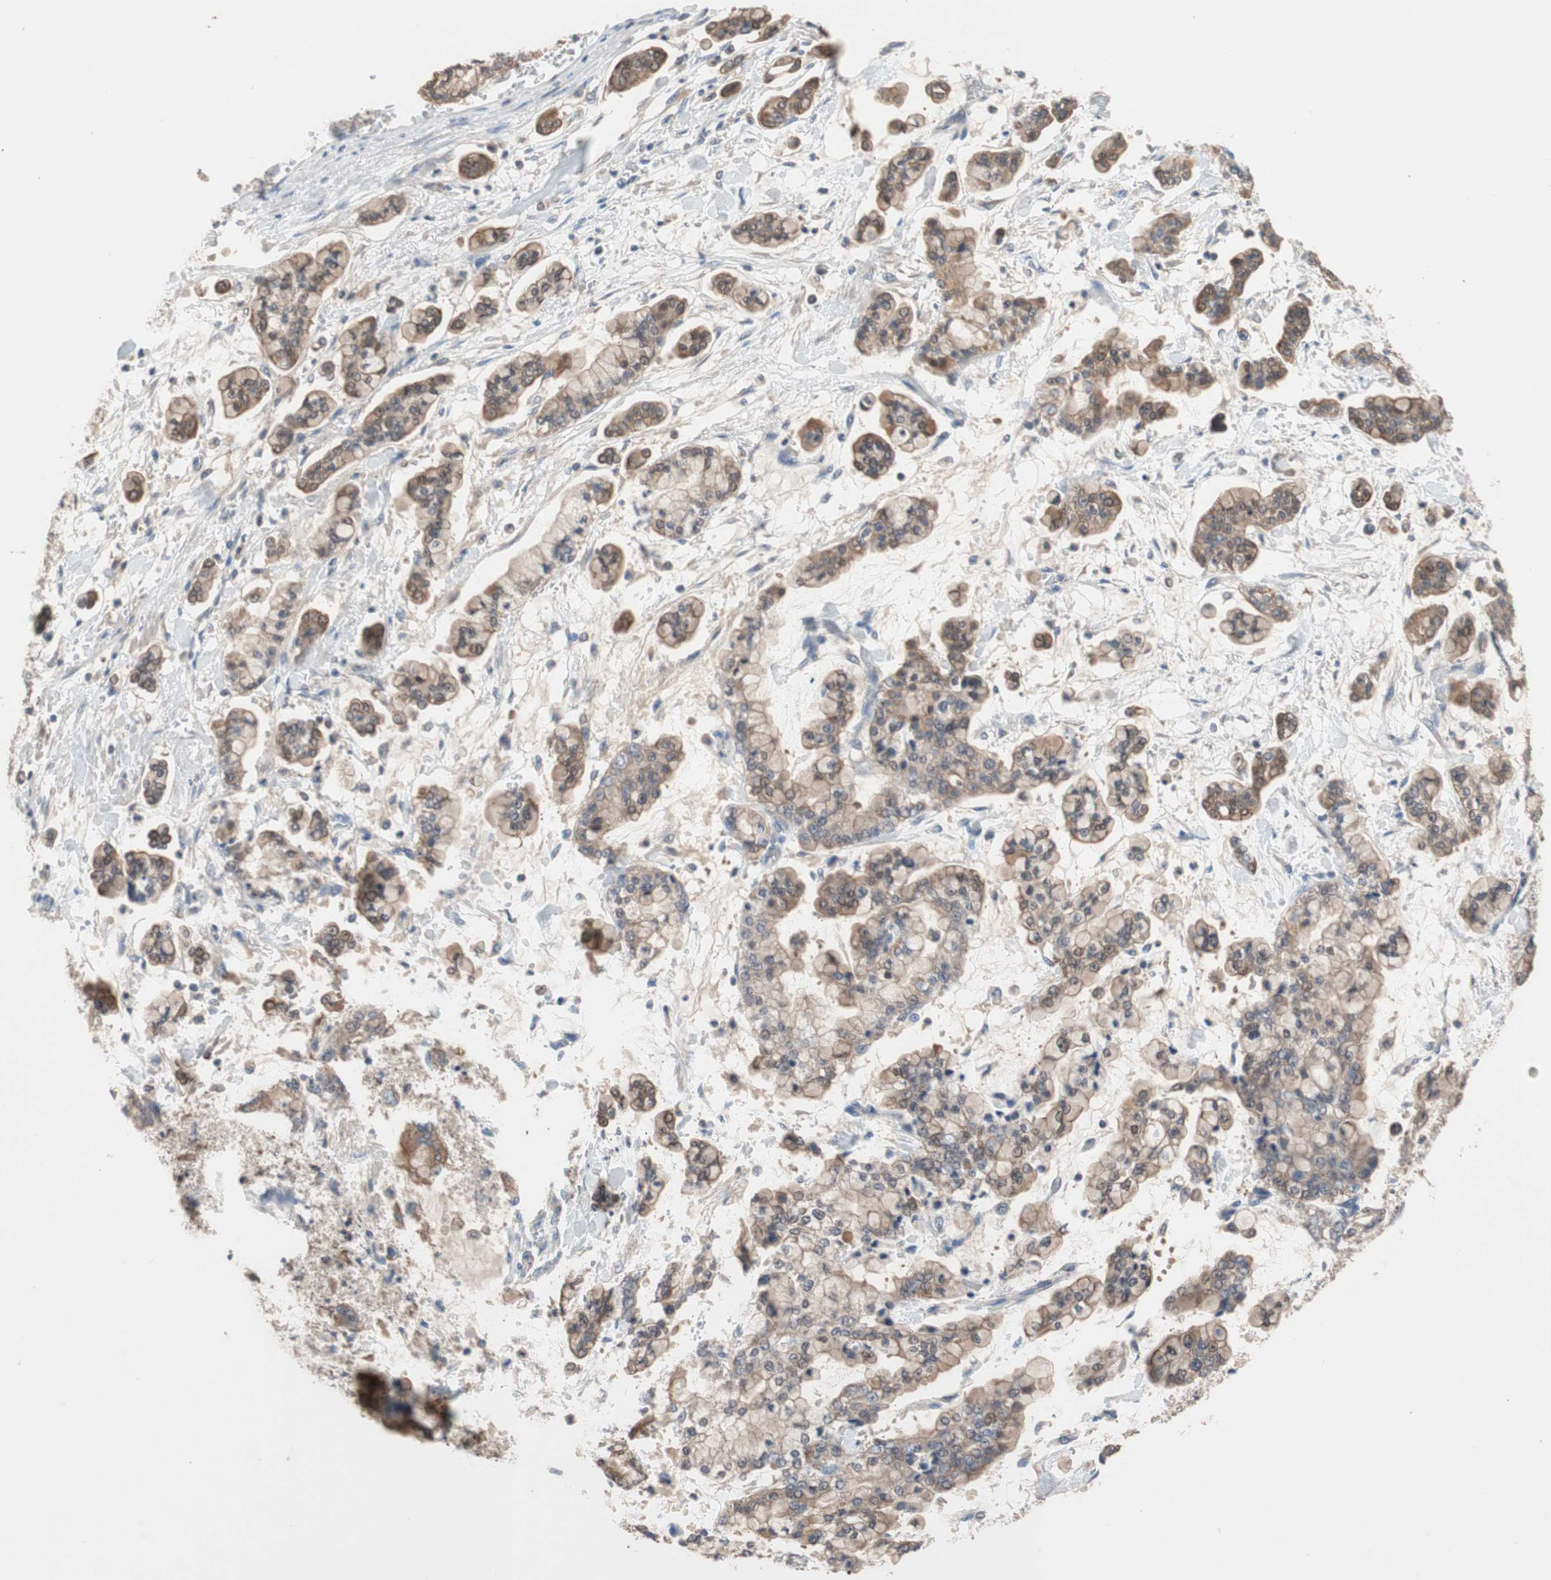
{"staining": {"intensity": "moderate", "quantity": ">75%", "location": "cytoplasmic/membranous"}, "tissue": "stomach cancer", "cell_type": "Tumor cells", "image_type": "cancer", "snomed": [{"axis": "morphology", "description": "Normal tissue, NOS"}, {"axis": "morphology", "description": "Adenocarcinoma, NOS"}, {"axis": "topography", "description": "Stomach, upper"}, {"axis": "topography", "description": "Stomach"}], "caption": "This image shows immunohistochemistry staining of stomach cancer, with medium moderate cytoplasmic/membranous expression in approximately >75% of tumor cells.", "gene": "ADAP1", "patient": {"sex": "male", "age": 76}}